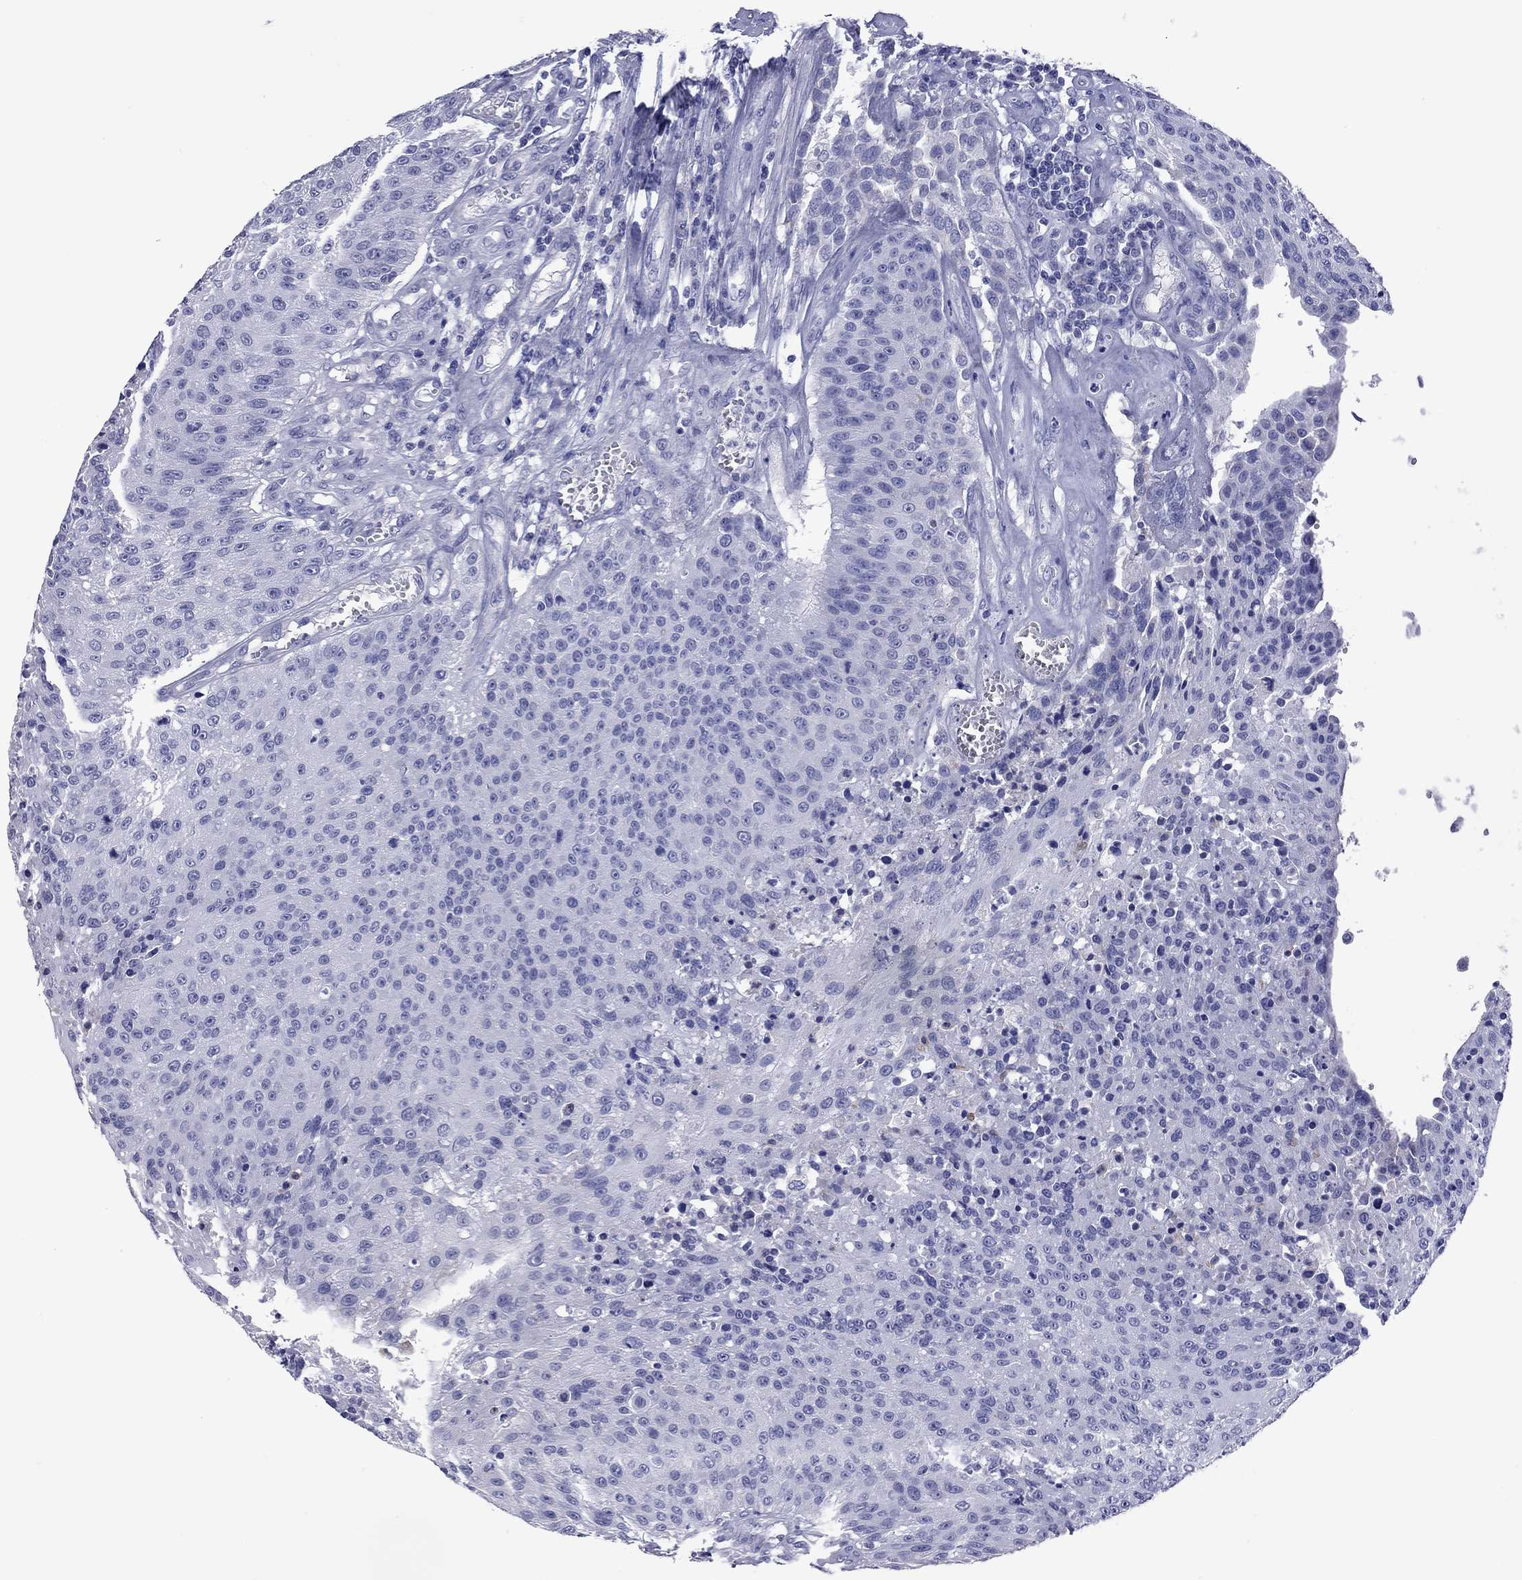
{"staining": {"intensity": "negative", "quantity": "none", "location": "none"}, "tissue": "urothelial cancer", "cell_type": "Tumor cells", "image_type": "cancer", "snomed": [{"axis": "morphology", "description": "Urothelial carcinoma, NOS"}, {"axis": "topography", "description": "Urinary bladder"}], "caption": "The photomicrograph exhibits no significant positivity in tumor cells of transitional cell carcinoma.", "gene": "VSIG10", "patient": {"sex": "male", "age": 55}}